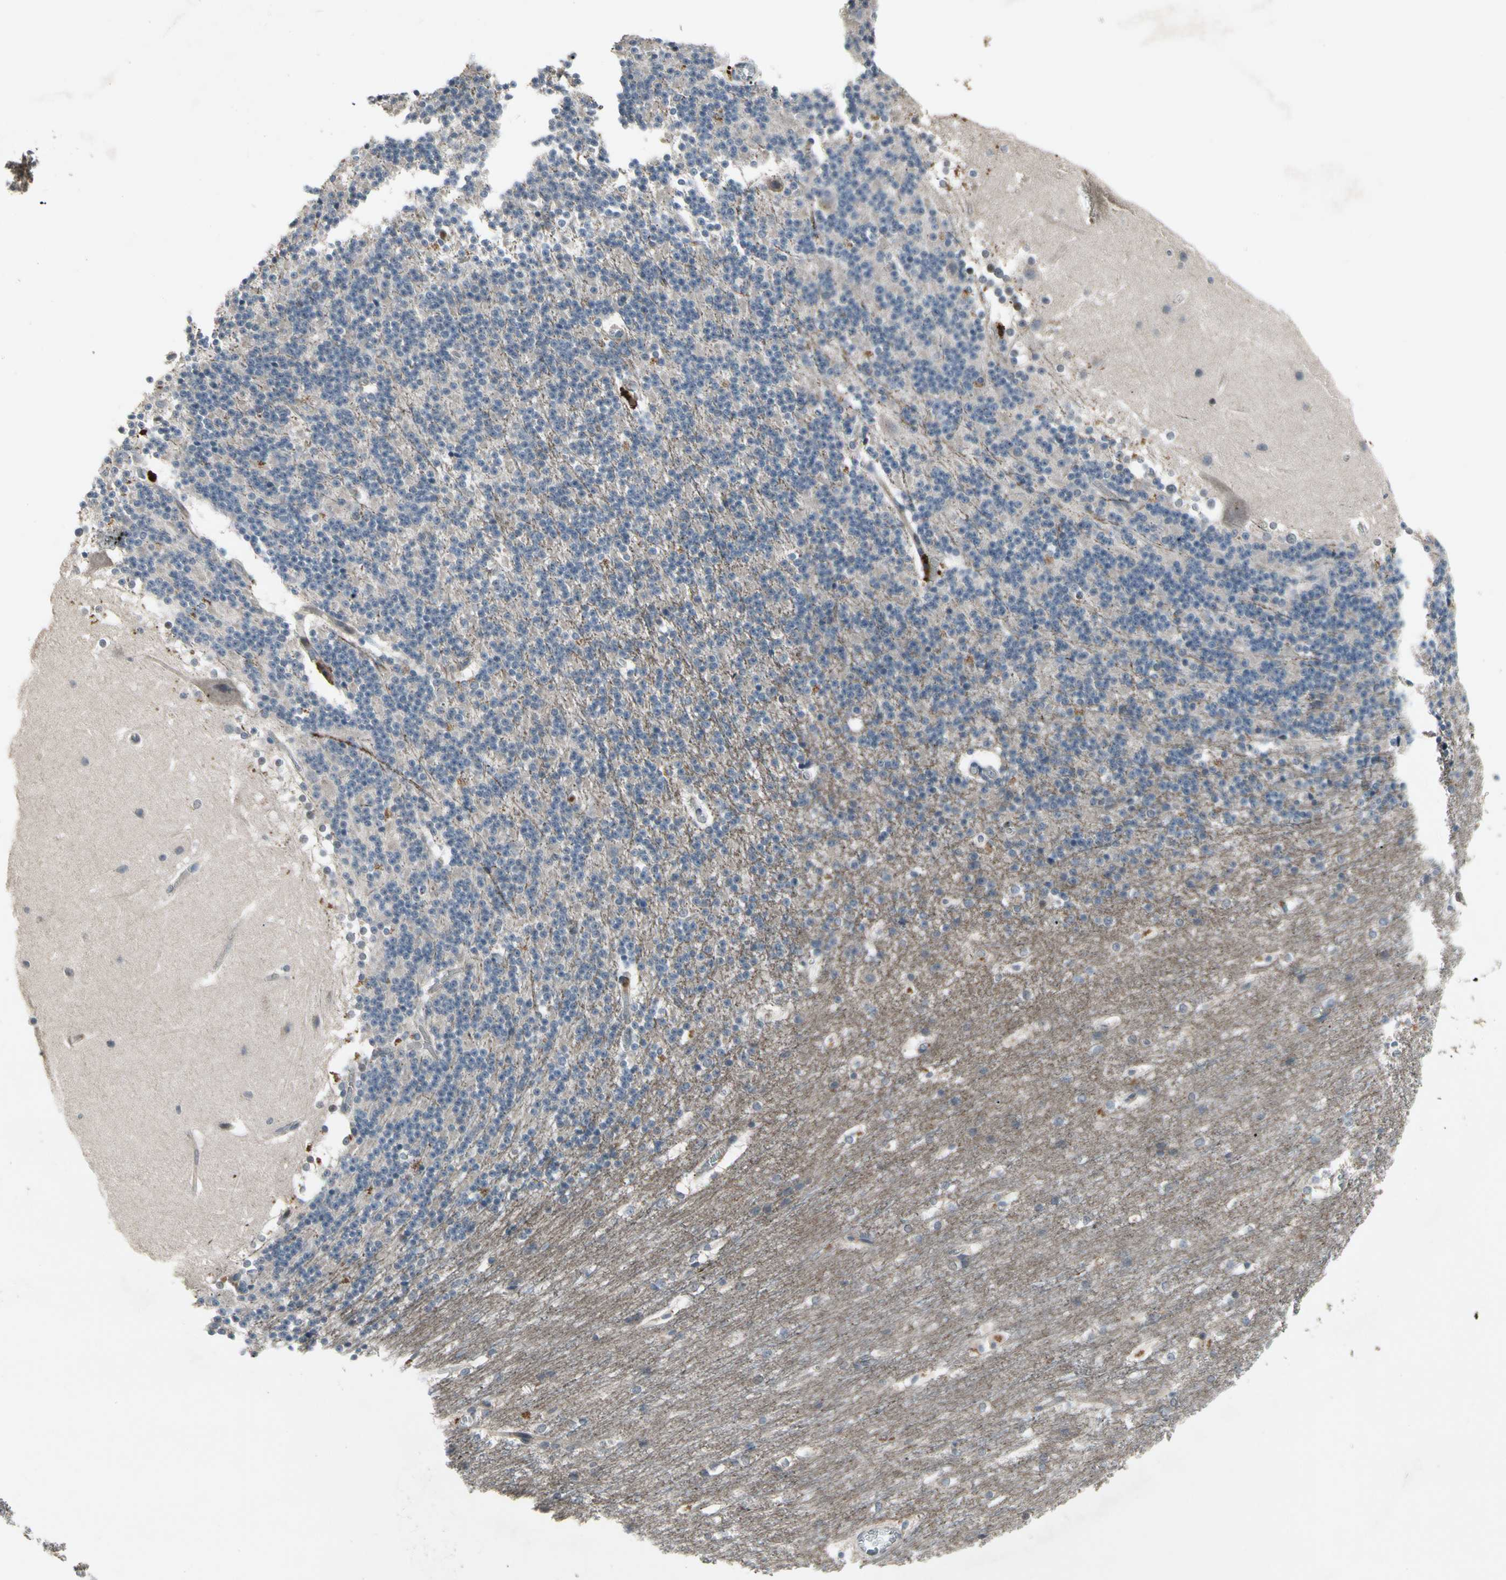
{"staining": {"intensity": "moderate", "quantity": "<25%", "location": "cytoplasmic/membranous"}, "tissue": "cerebellum", "cell_type": "Cells in granular layer", "image_type": "normal", "snomed": [{"axis": "morphology", "description": "Normal tissue, NOS"}, {"axis": "topography", "description": "Cerebellum"}], "caption": "Immunohistochemistry (DAB (3,3'-diaminobenzidine)) staining of unremarkable human cerebellum demonstrates moderate cytoplasmic/membranous protein positivity in approximately <25% of cells in granular layer.", "gene": "NMI", "patient": {"sex": "female", "age": 19}}